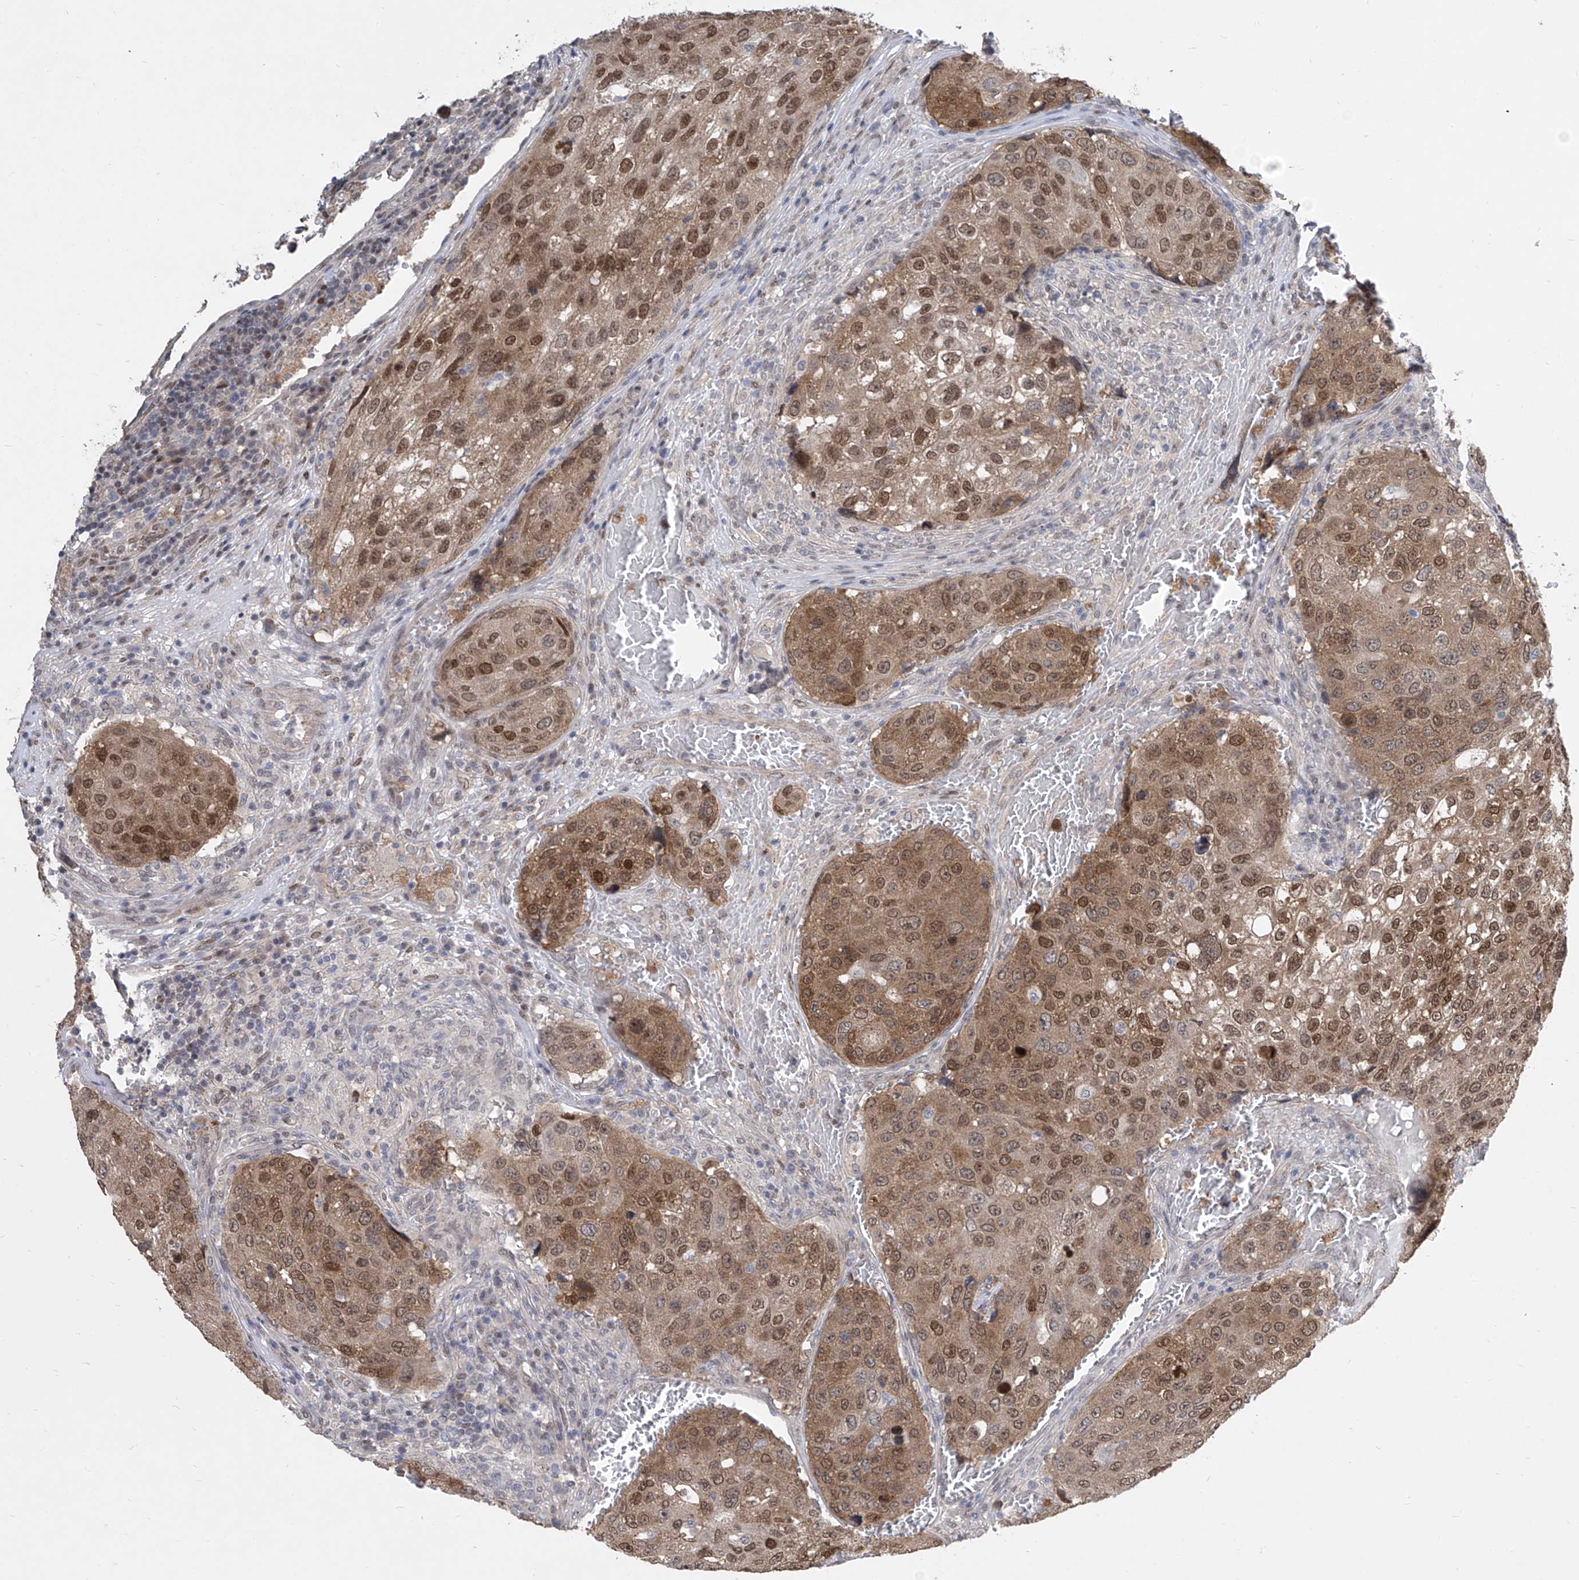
{"staining": {"intensity": "moderate", "quantity": ">75%", "location": "cytoplasmic/membranous,nuclear"}, "tissue": "urothelial cancer", "cell_type": "Tumor cells", "image_type": "cancer", "snomed": [{"axis": "morphology", "description": "Urothelial carcinoma, High grade"}, {"axis": "topography", "description": "Lymph node"}, {"axis": "topography", "description": "Urinary bladder"}], "caption": "Immunohistochemistry (IHC) of high-grade urothelial carcinoma displays medium levels of moderate cytoplasmic/membranous and nuclear expression in approximately >75% of tumor cells.", "gene": "CETN2", "patient": {"sex": "male", "age": 51}}